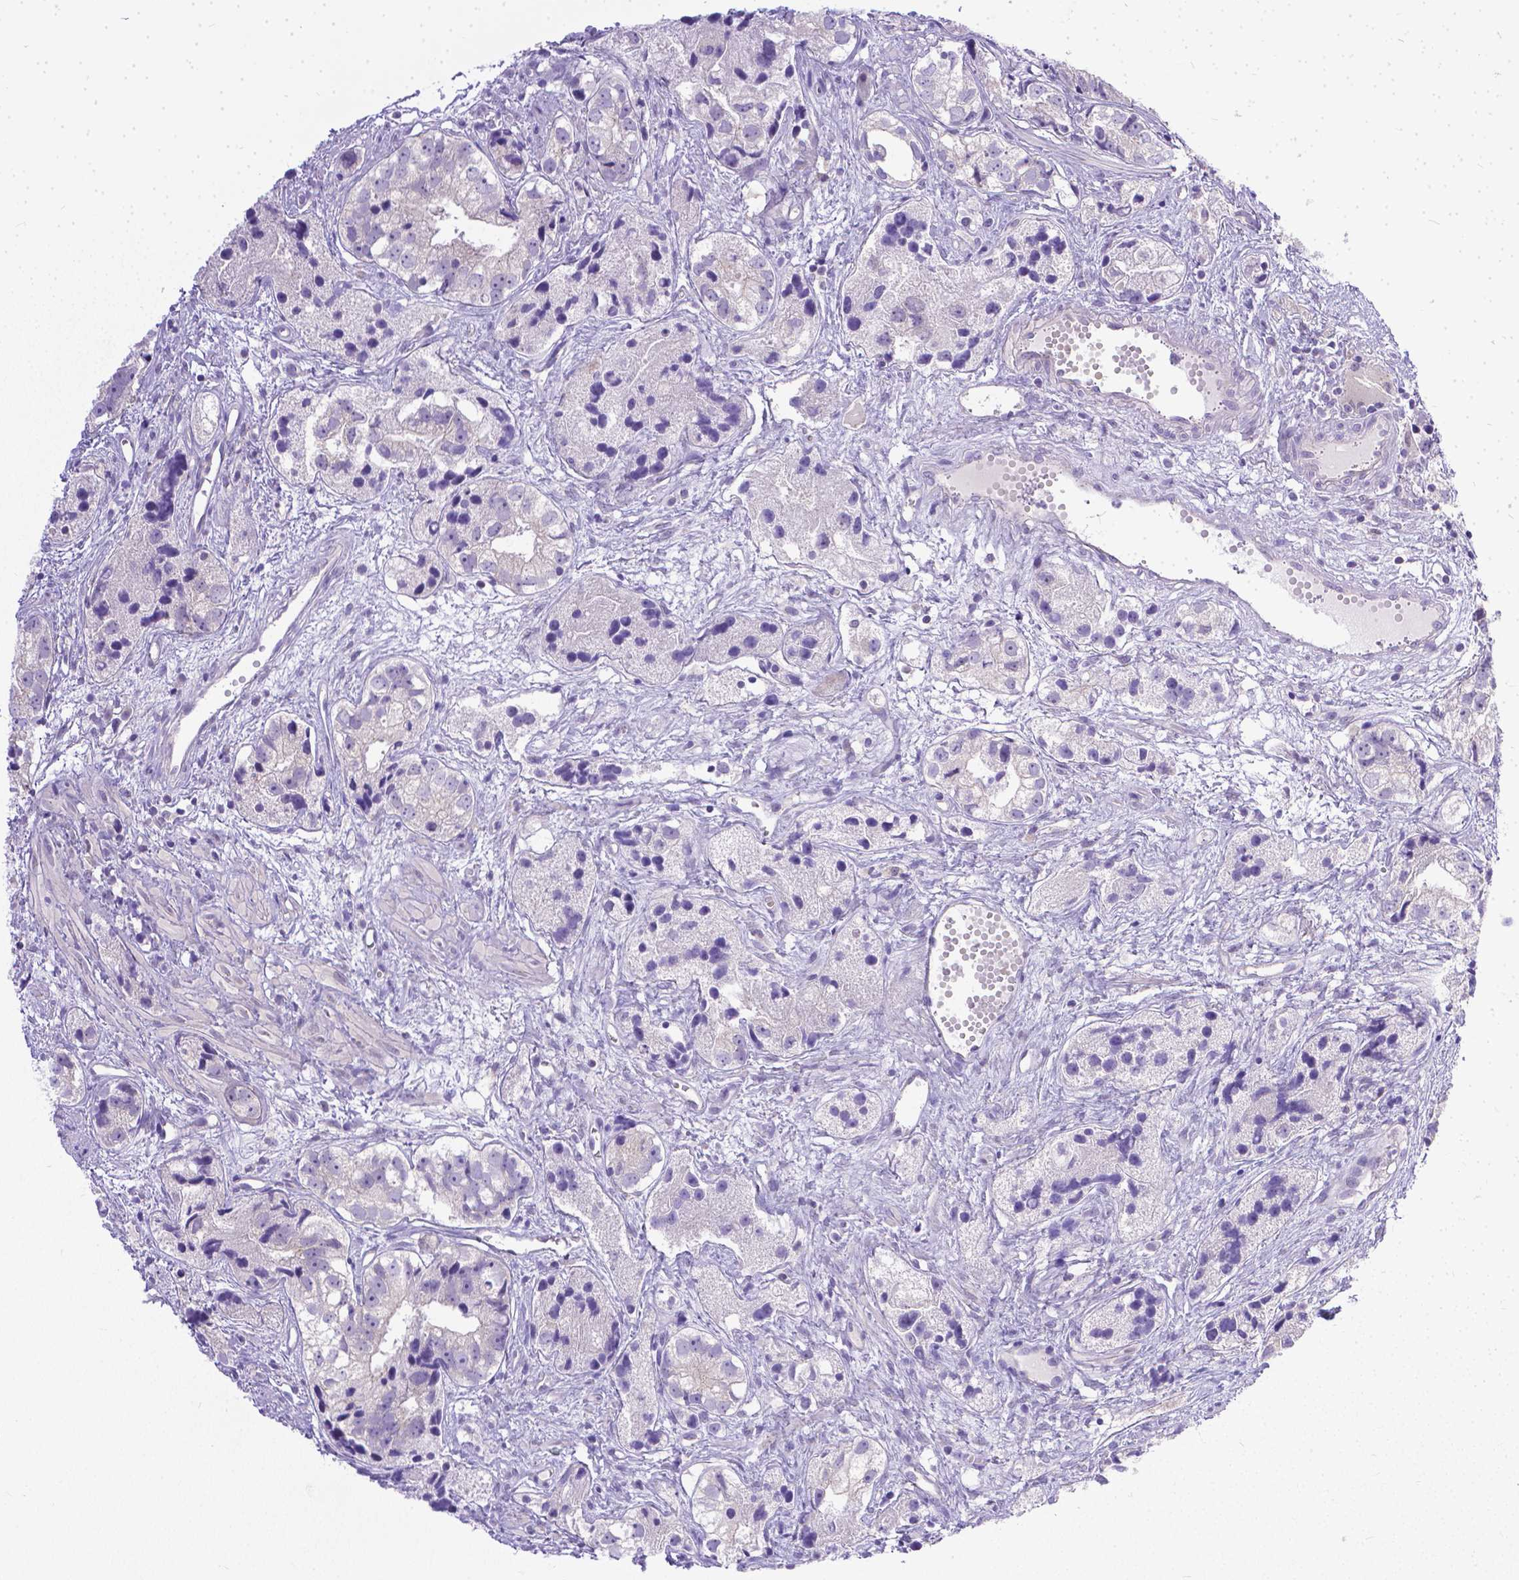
{"staining": {"intensity": "negative", "quantity": "none", "location": "none"}, "tissue": "prostate cancer", "cell_type": "Tumor cells", "image_type": "cancer", "snomed": [{"axis": "morphology", "description": "Adenocarcinoma, High grade"}, {"axis": "topography", "description": "Prostate"}], "caption": "The photomicrograph demonstrates no significant staining in tumor cells of prostate adenocarcinoma (high-grade).", "gene": "TTLL6", "patient": {"sex": "male", "age": 68}}